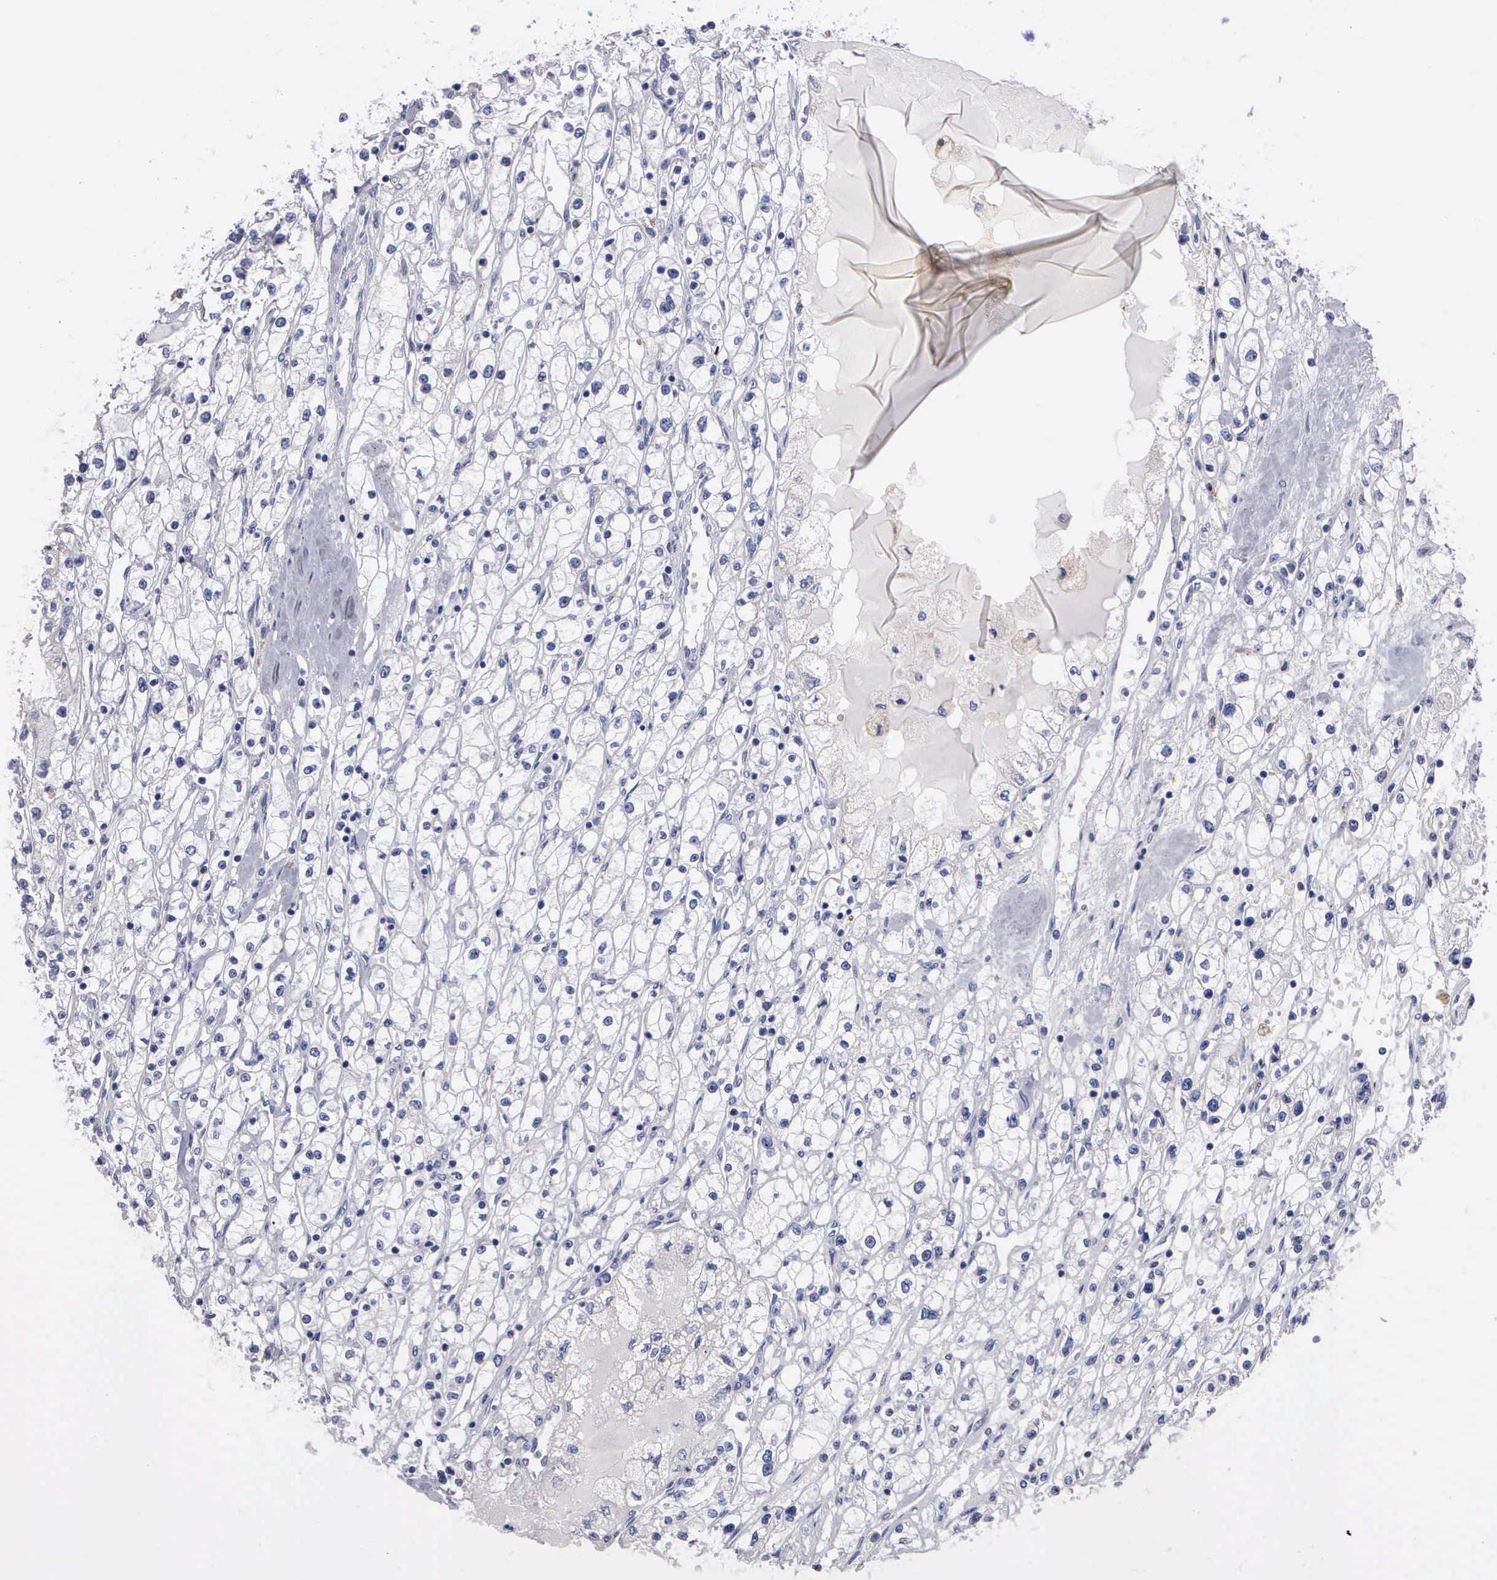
{"staining": {"intensity": "negative", "quantity": "none", "location": "none"}, "tissue": "renal cancer", "cell_type": "Tumor cells", "image_type": "cancer", "snomed": [{"axis": "morphology", "description": "Adenocarcinoma, NOS"}, {"axis": "topography", "description": "Kidney"}], "caption": "High power microscopy micrograph of an IHC histopathology image of adenocarcinoma (renal), revealing no significant staining in tumor cells. (Brightfield microscopy of DAB IHC at high magnification).", "gene": "PTGS2", "patient": {"sex": "male", "age": 56}}